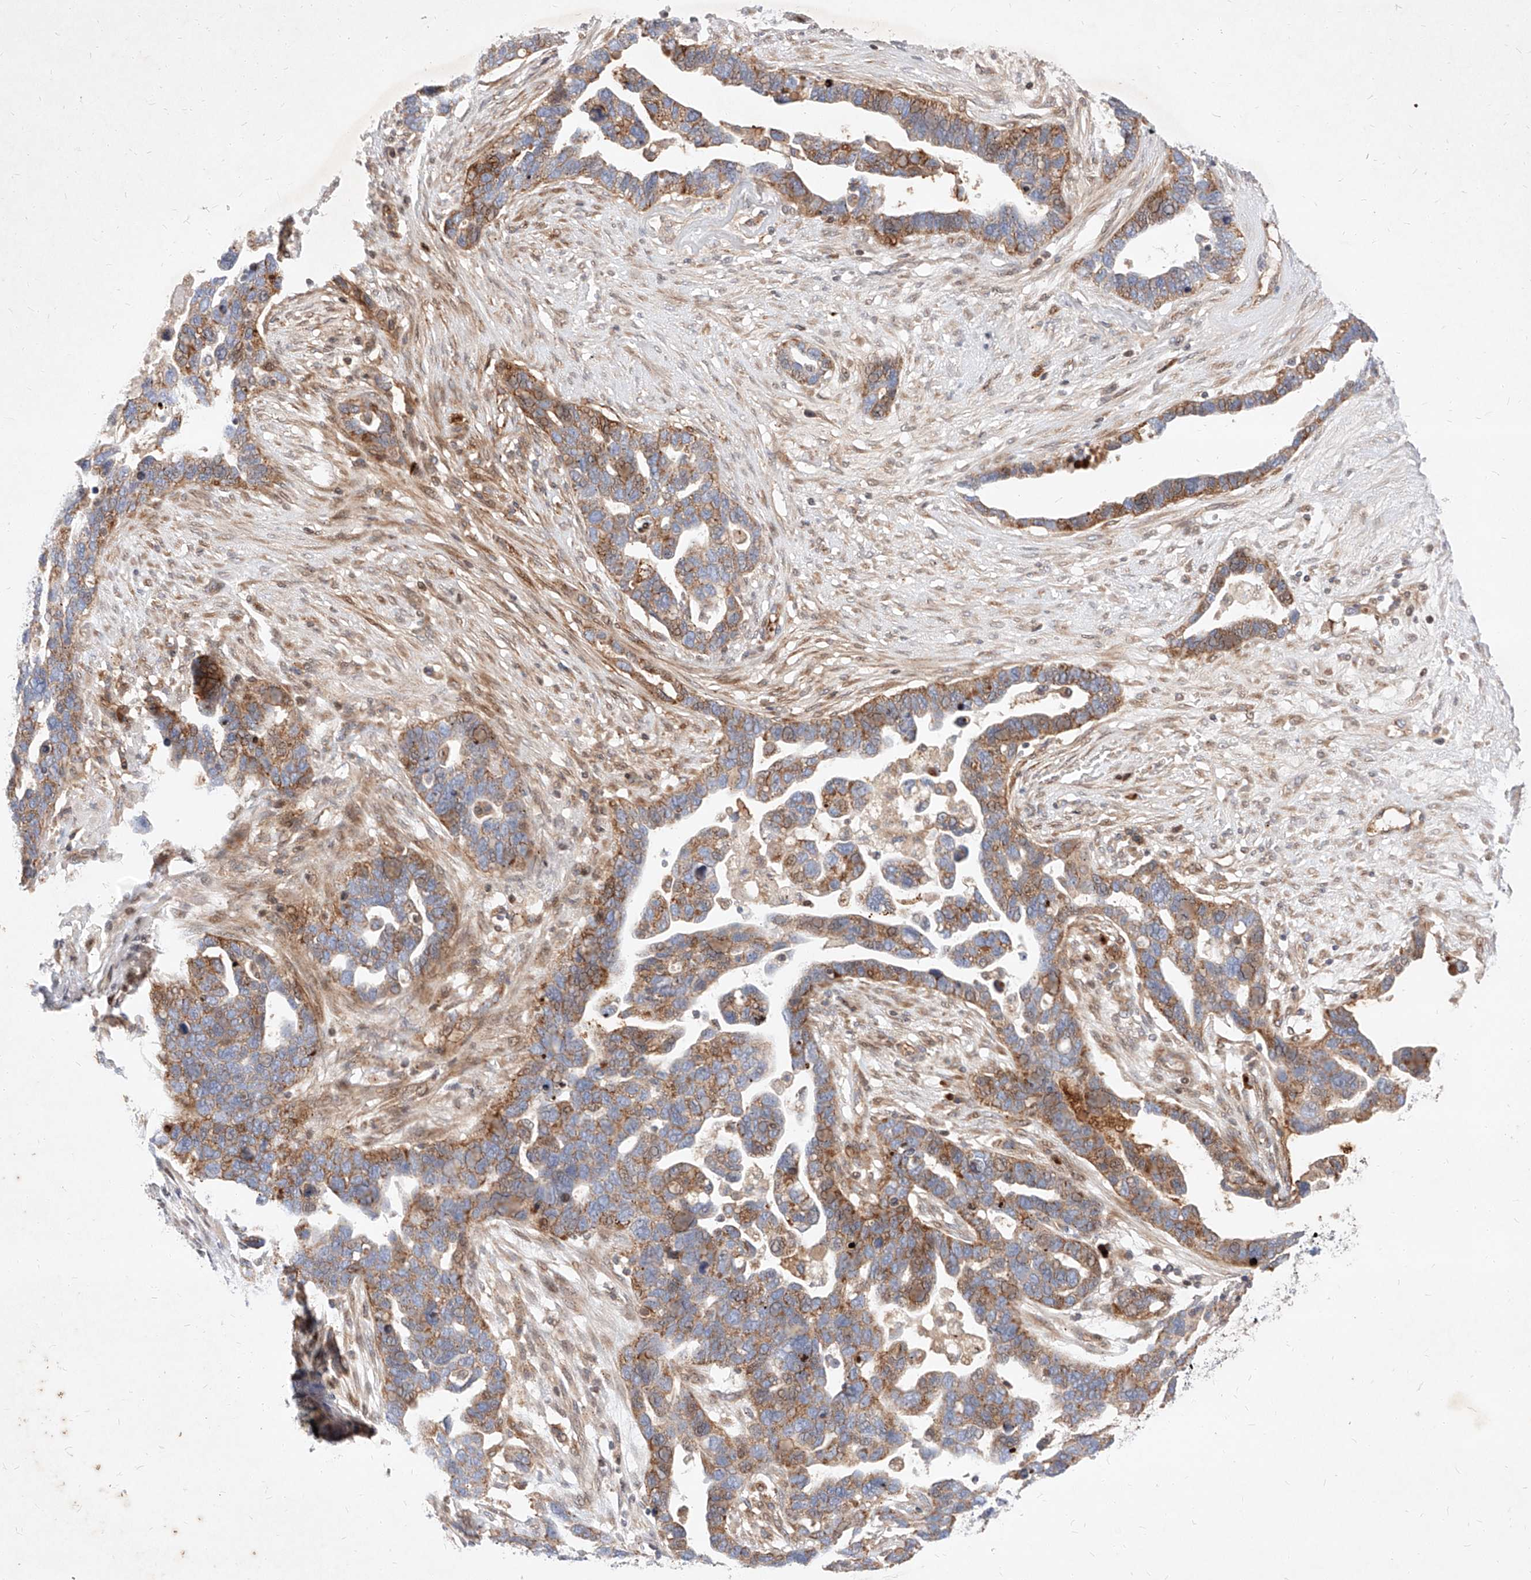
{"staining": {"intensity": "moderate", "quantity": ">75%", "location": "cytoplasmic/membranous"}, "tissue": "ovarian cancer", "cell_type": "Tumor cells", "image_type": "cancer", "snomed": [{"axis": "morphology", "description": "Cystadenocarcinoma, serous, NOS"}, {"axis": "topography", "description": "Ovary"}], "caption": "Ovarian cancer (serous cystadenocarcinoma) stained for a protein exhibits moderate cytoplasmic/membranous positivity in tumor cells. The staining was performed using DAB to visualize the protein expression in brown, while the nuclei were stained in blue with hematoxylin (Magnification: 20x).", "gene": "OSGEPL1", "patient": {"sex": "female", "age": 54}}